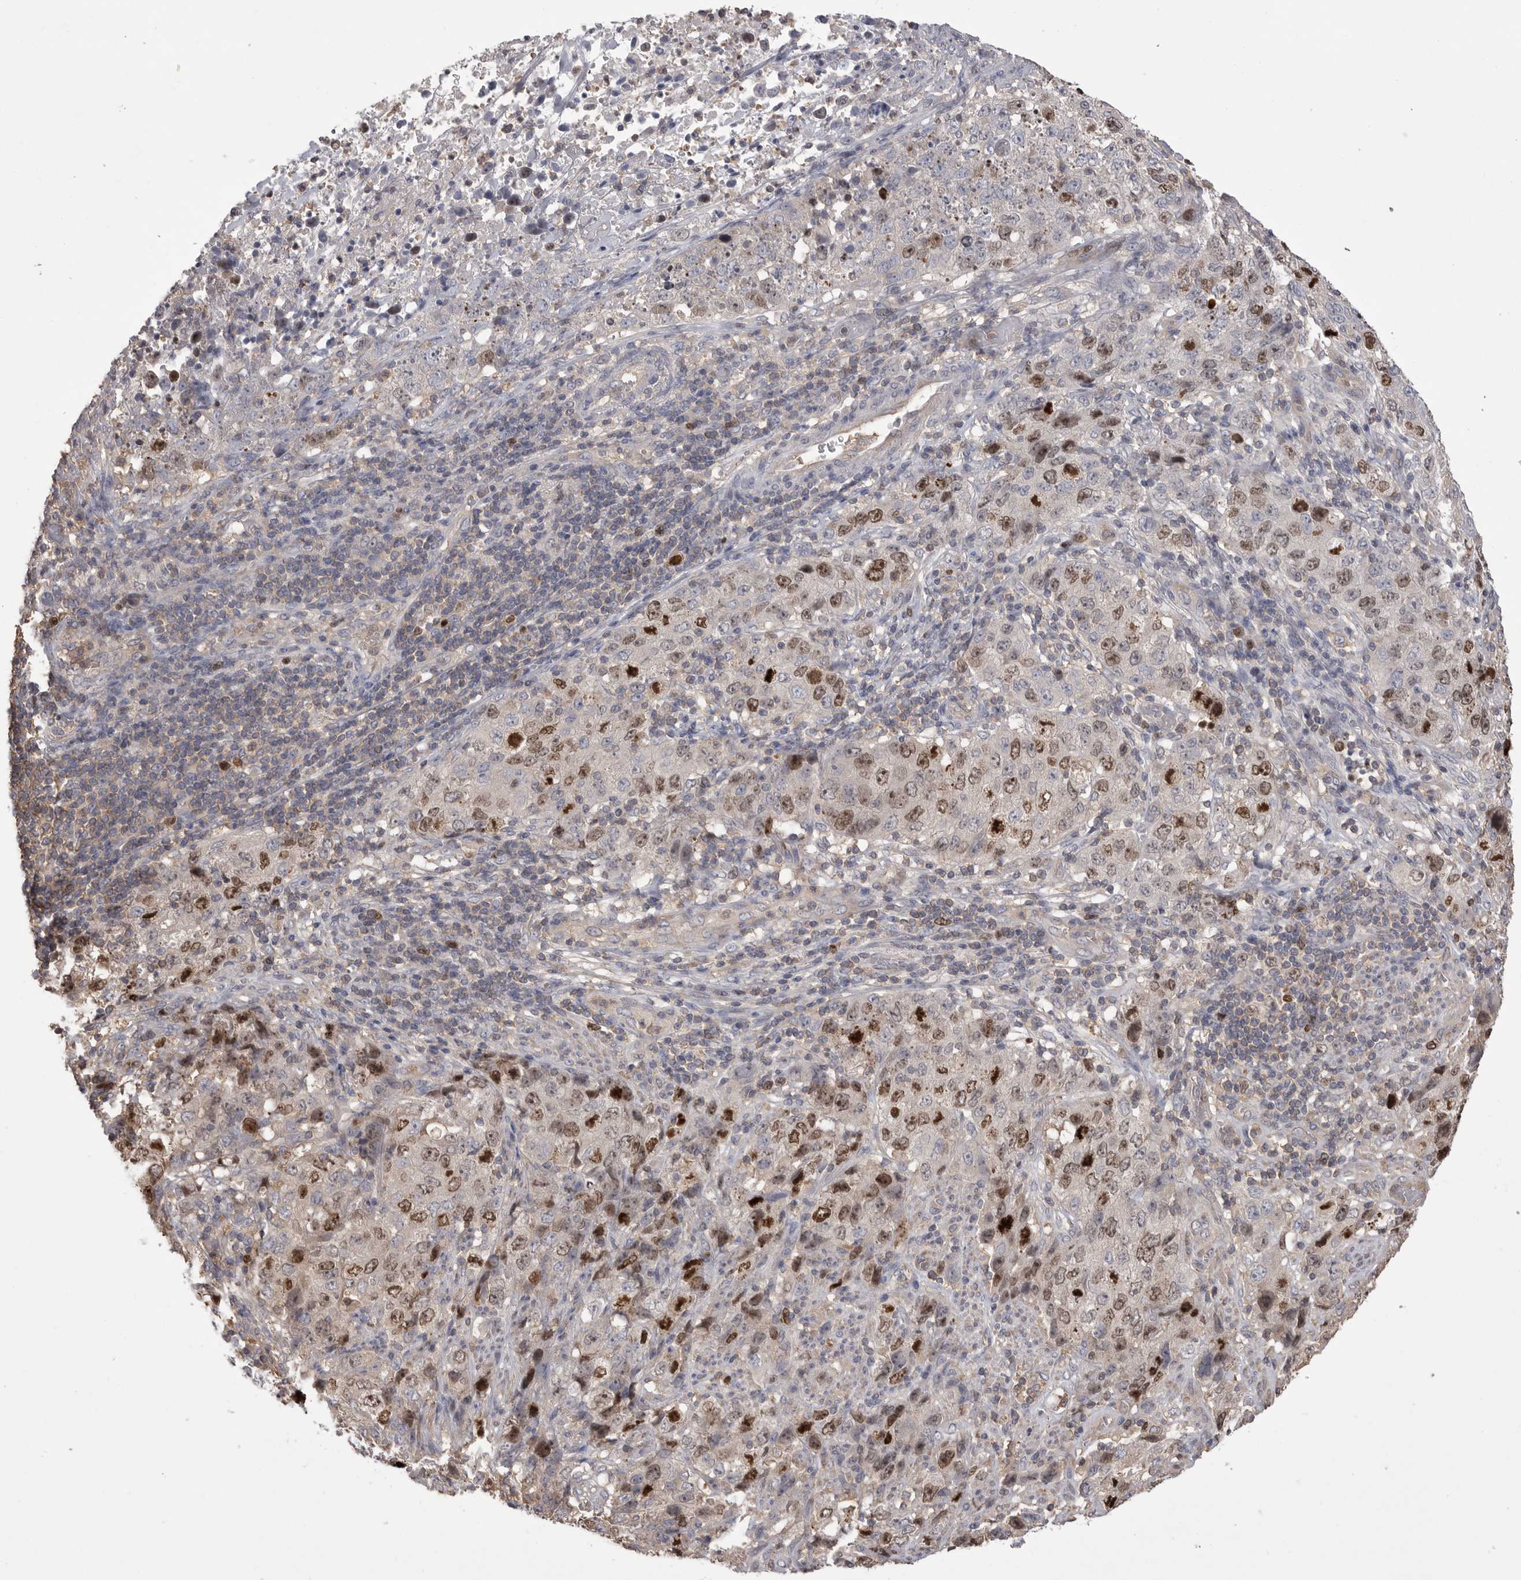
{"staining": {"intensity": "strong", "quantity": "25%-75%", "location": "nuclear"}, "tissue": "stomach cancer", "cell_type": "Tumor cells", "image_type": "cancer", "snomed": [{"axis": "morphology", "description": "Adenocarcinoma, NOS"}, {"axis": "topography", "description": "Stomach"}], "caption": "A high amount of strong nuclear expression is present in about 25%-75% of tumor cells in stomach cancer tissue.", "gene": "TOP2A", "patient": {"sex": "male", "age": 48}}